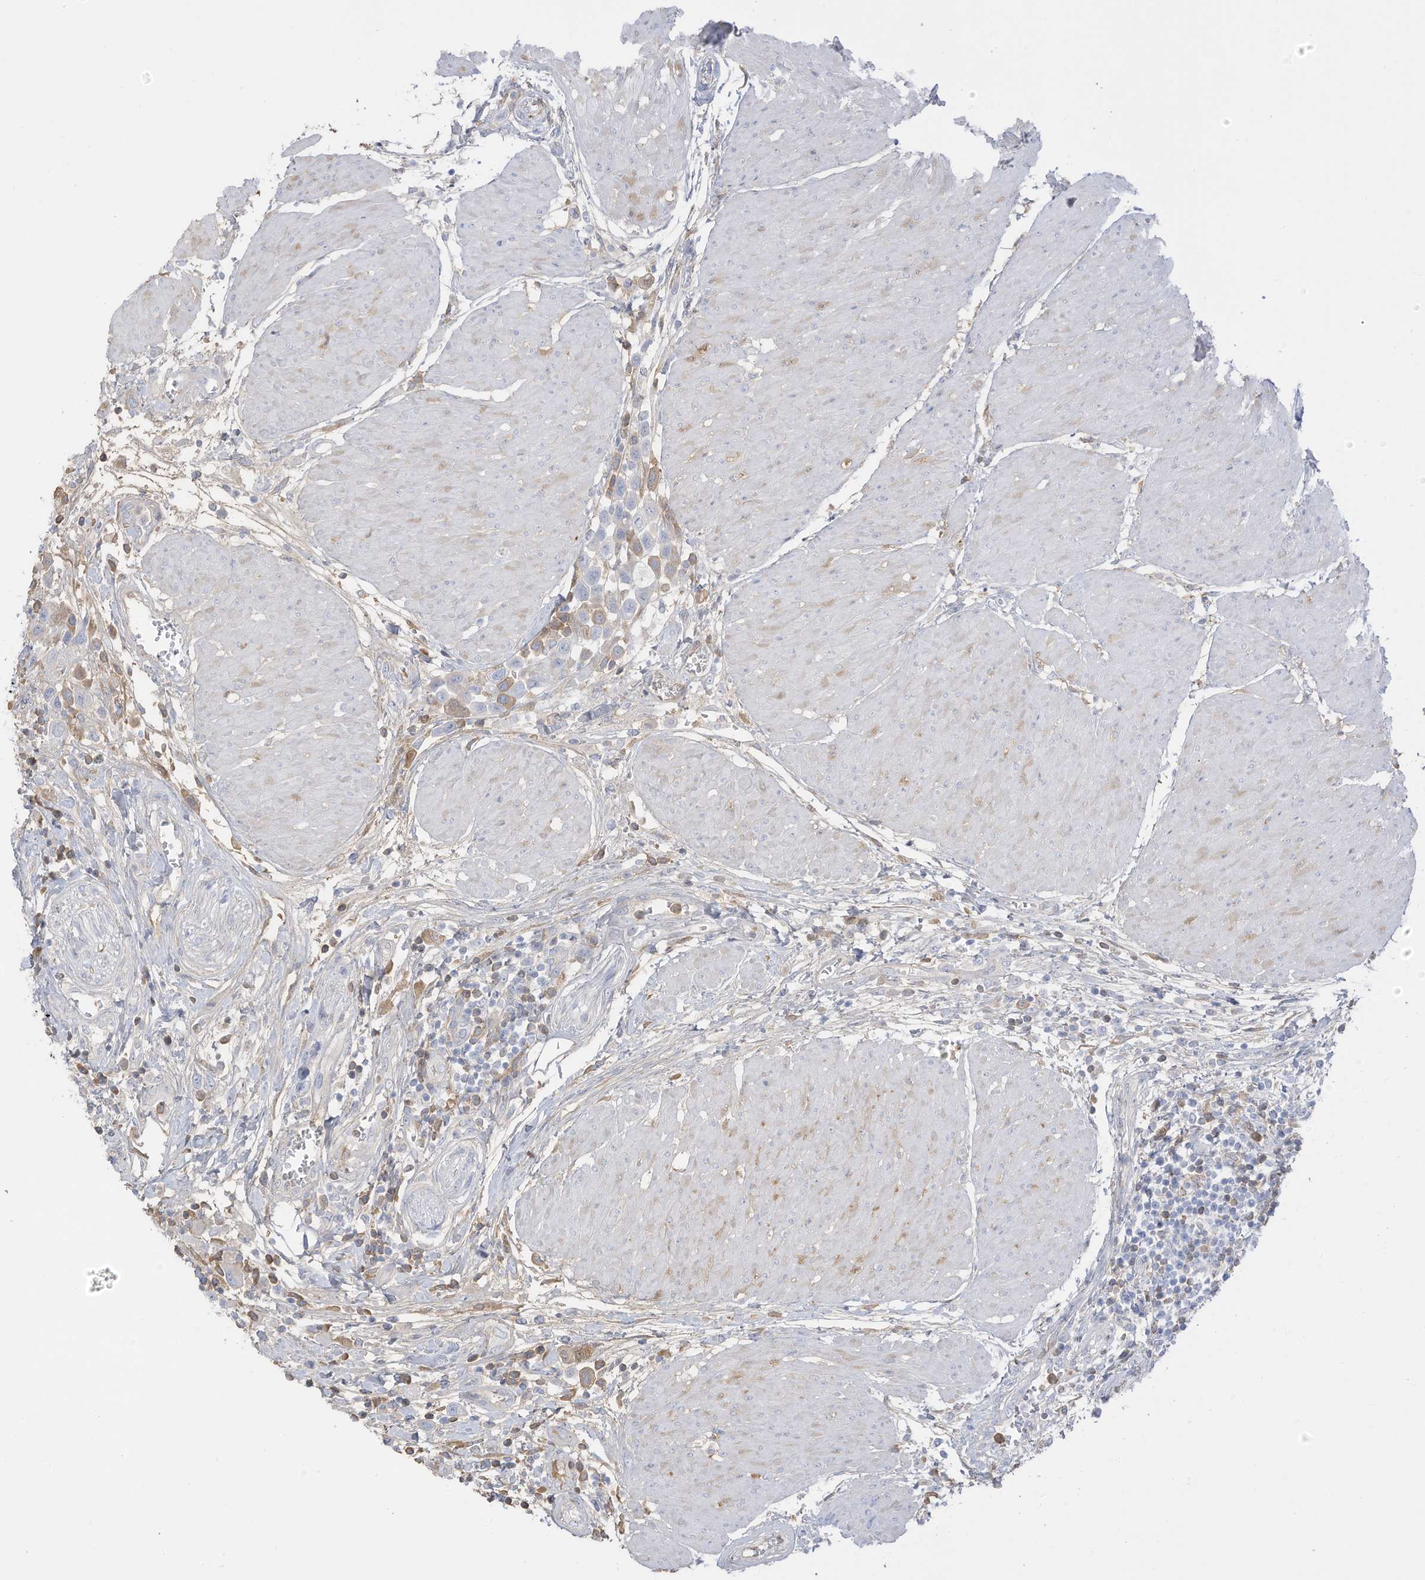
{"staining": {"intensity": "moderate", "quantity": "<25%", "location": "cytoplasmic/membranous"}, "tissue": "urothelial cancer", "cell_type": "Tumor cells", "image_type": "cancer", "snomed": [{"axis": "morphology", "description": "Urothelial carcinoma, High grade"}, {"axis": "topography", "description": "Urinary bladder"}], "caption": "Protein staining of urothelial cancer tissue reveals moderate cytoplasmic/membranous positivity in about <25% of tumor cells.", "gene": "HSD17B13", "patient": {"sex": "male", "age": 50}}